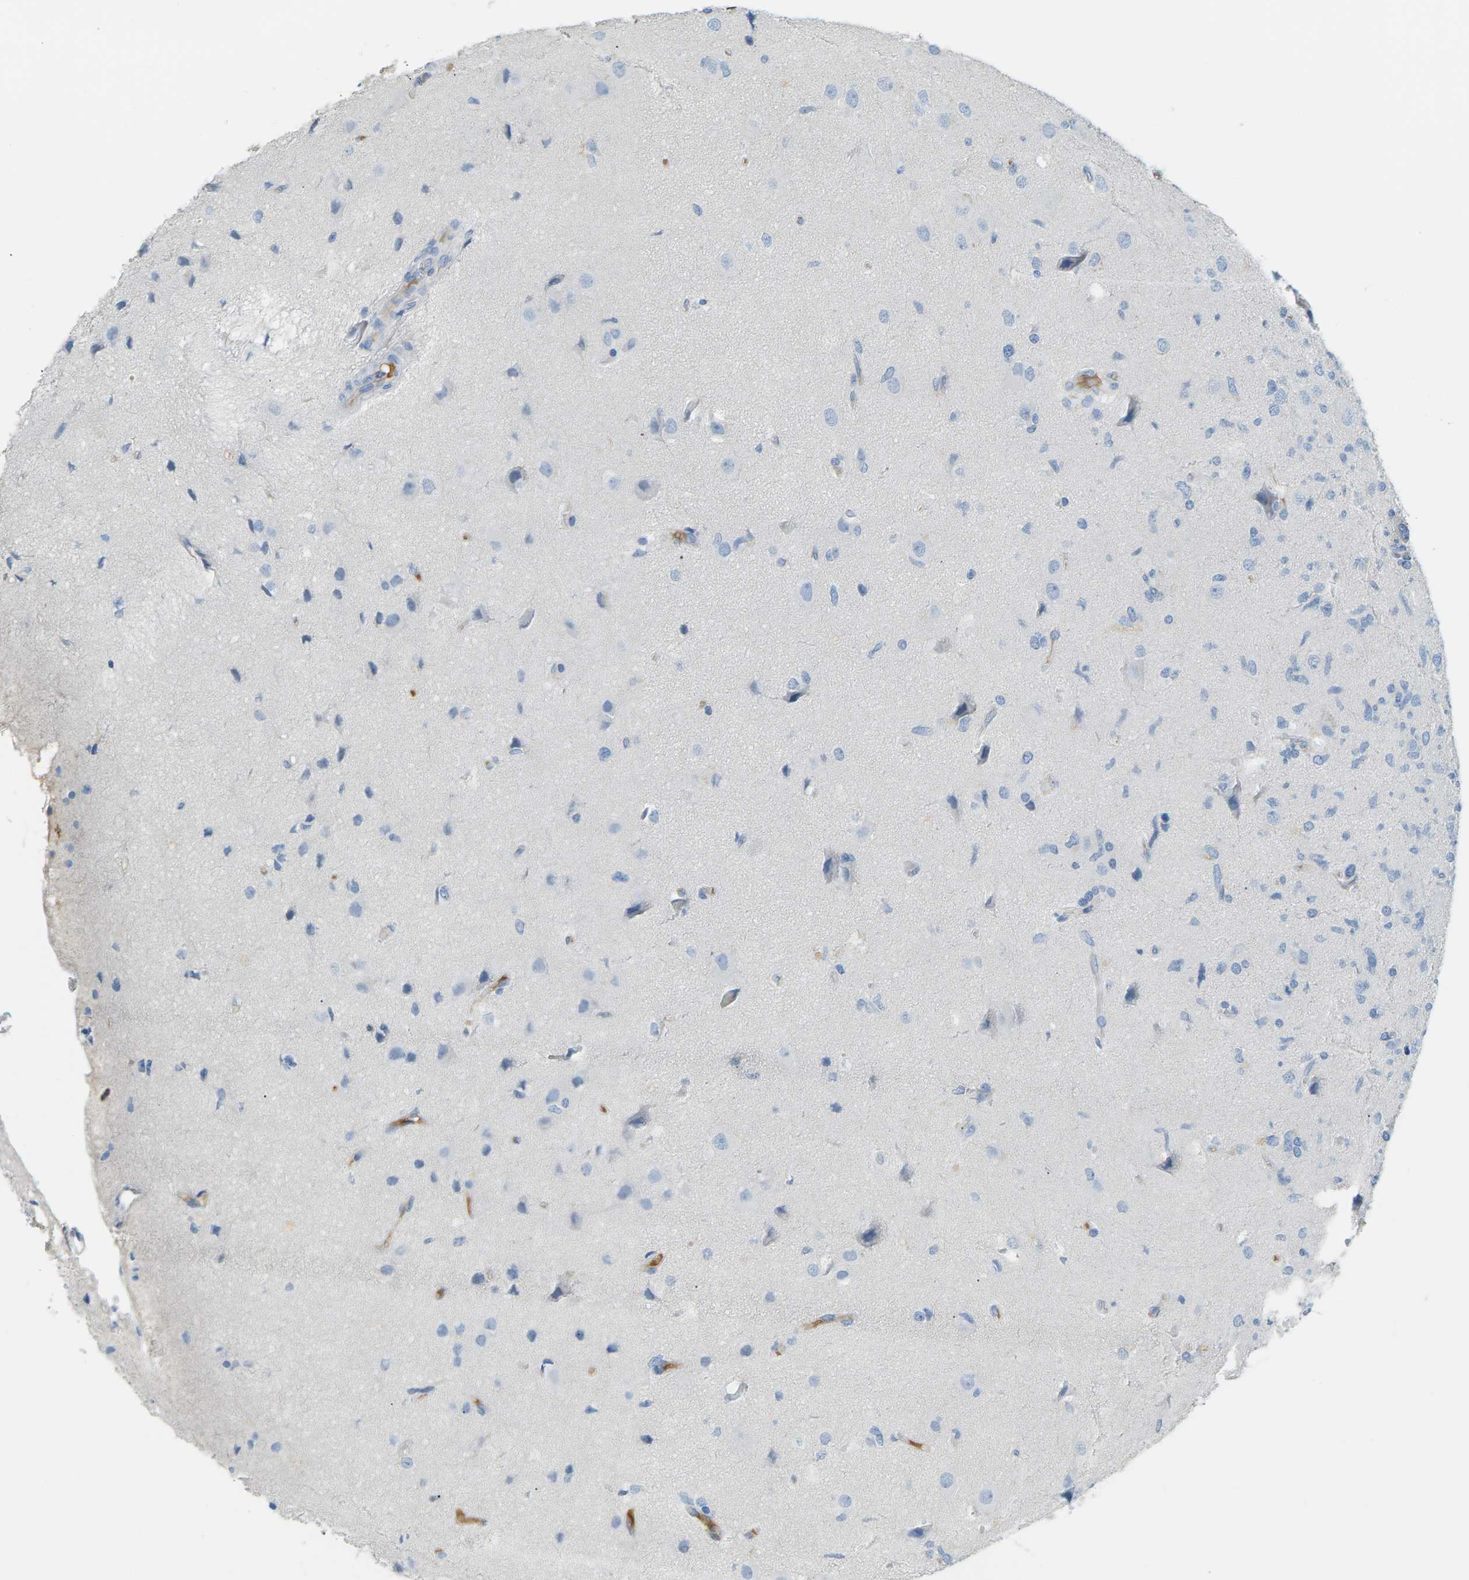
{"staining": {"intensity": "negative", "quantity": "none", "location": "none"}, "tissue": "glioma", "cell_type": "Tumor cells", "image_type": "cancer", "snomed": [{"axis": "morphology", "description": "Glioma, malignant, High grade"}, {"axis": "topography", "description": "Brain"}], "caption": "A high-resolution image shows IHC staining of high-grade glioma (malignant), which demonstrates no significant positivity in tumor cells. Nuclei are stained in blue.", "gene": "CFI", "patient": {"sex": "female", "age": 59}}